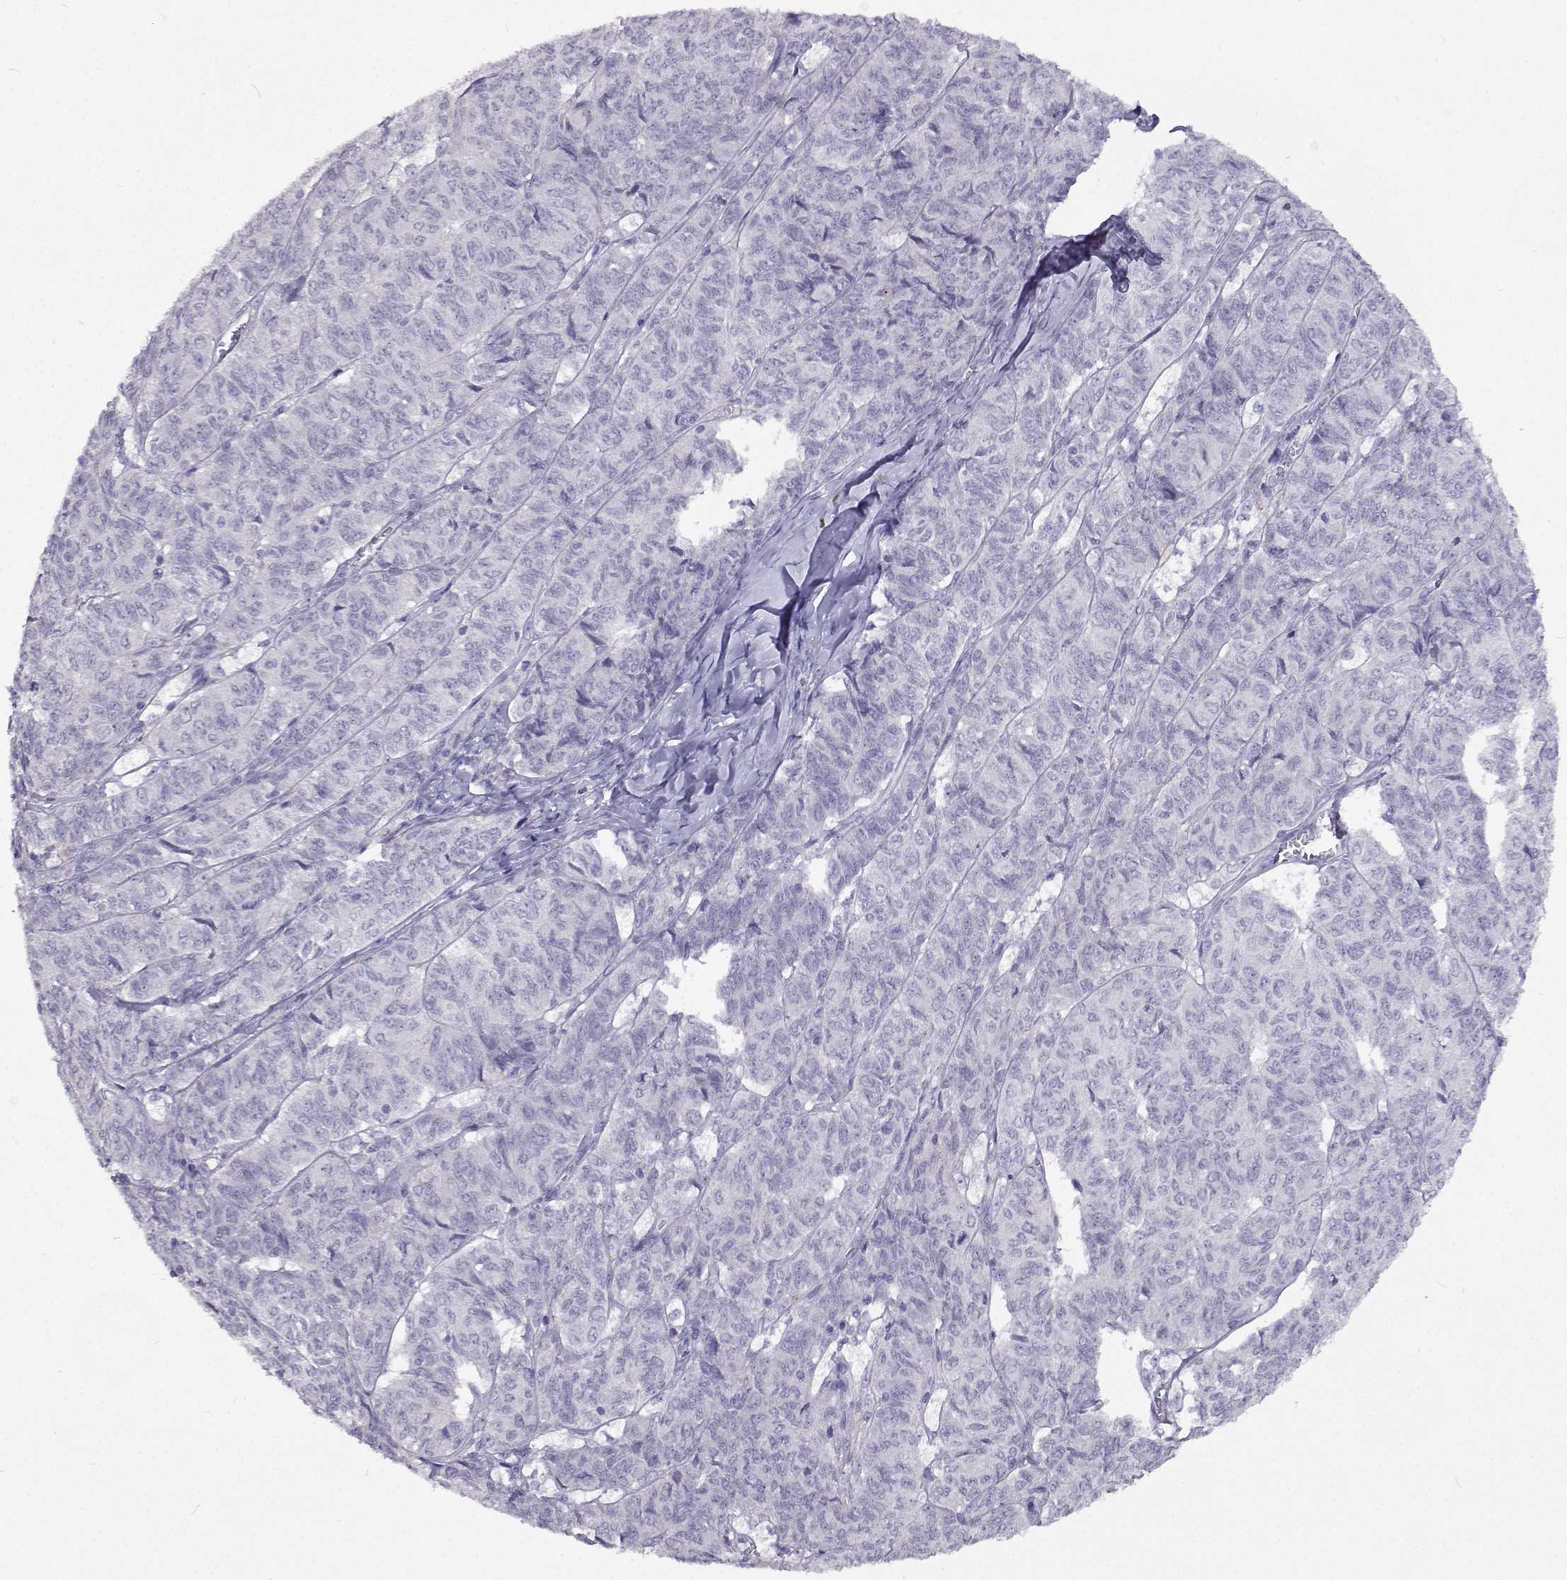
{"staining": {"intensity": "negative", "quantity": "none", "location": "none"}, "tissue": "ovarian cancer", "cell_type": "Tumor cells", "image_type": "cancer", "snomed": [{"axis": "morphology", "description": "Carcinoma, endometroid"}, {"axis": "topography", "description": "Ovary"}], "caption": "Human ovarian cancer stained for a protein using immunohistochemistry (IHC) reveals no positivity in tumor cells.", "gene": "CFAP44", "patient": {"sex": "female", "age": 80}}